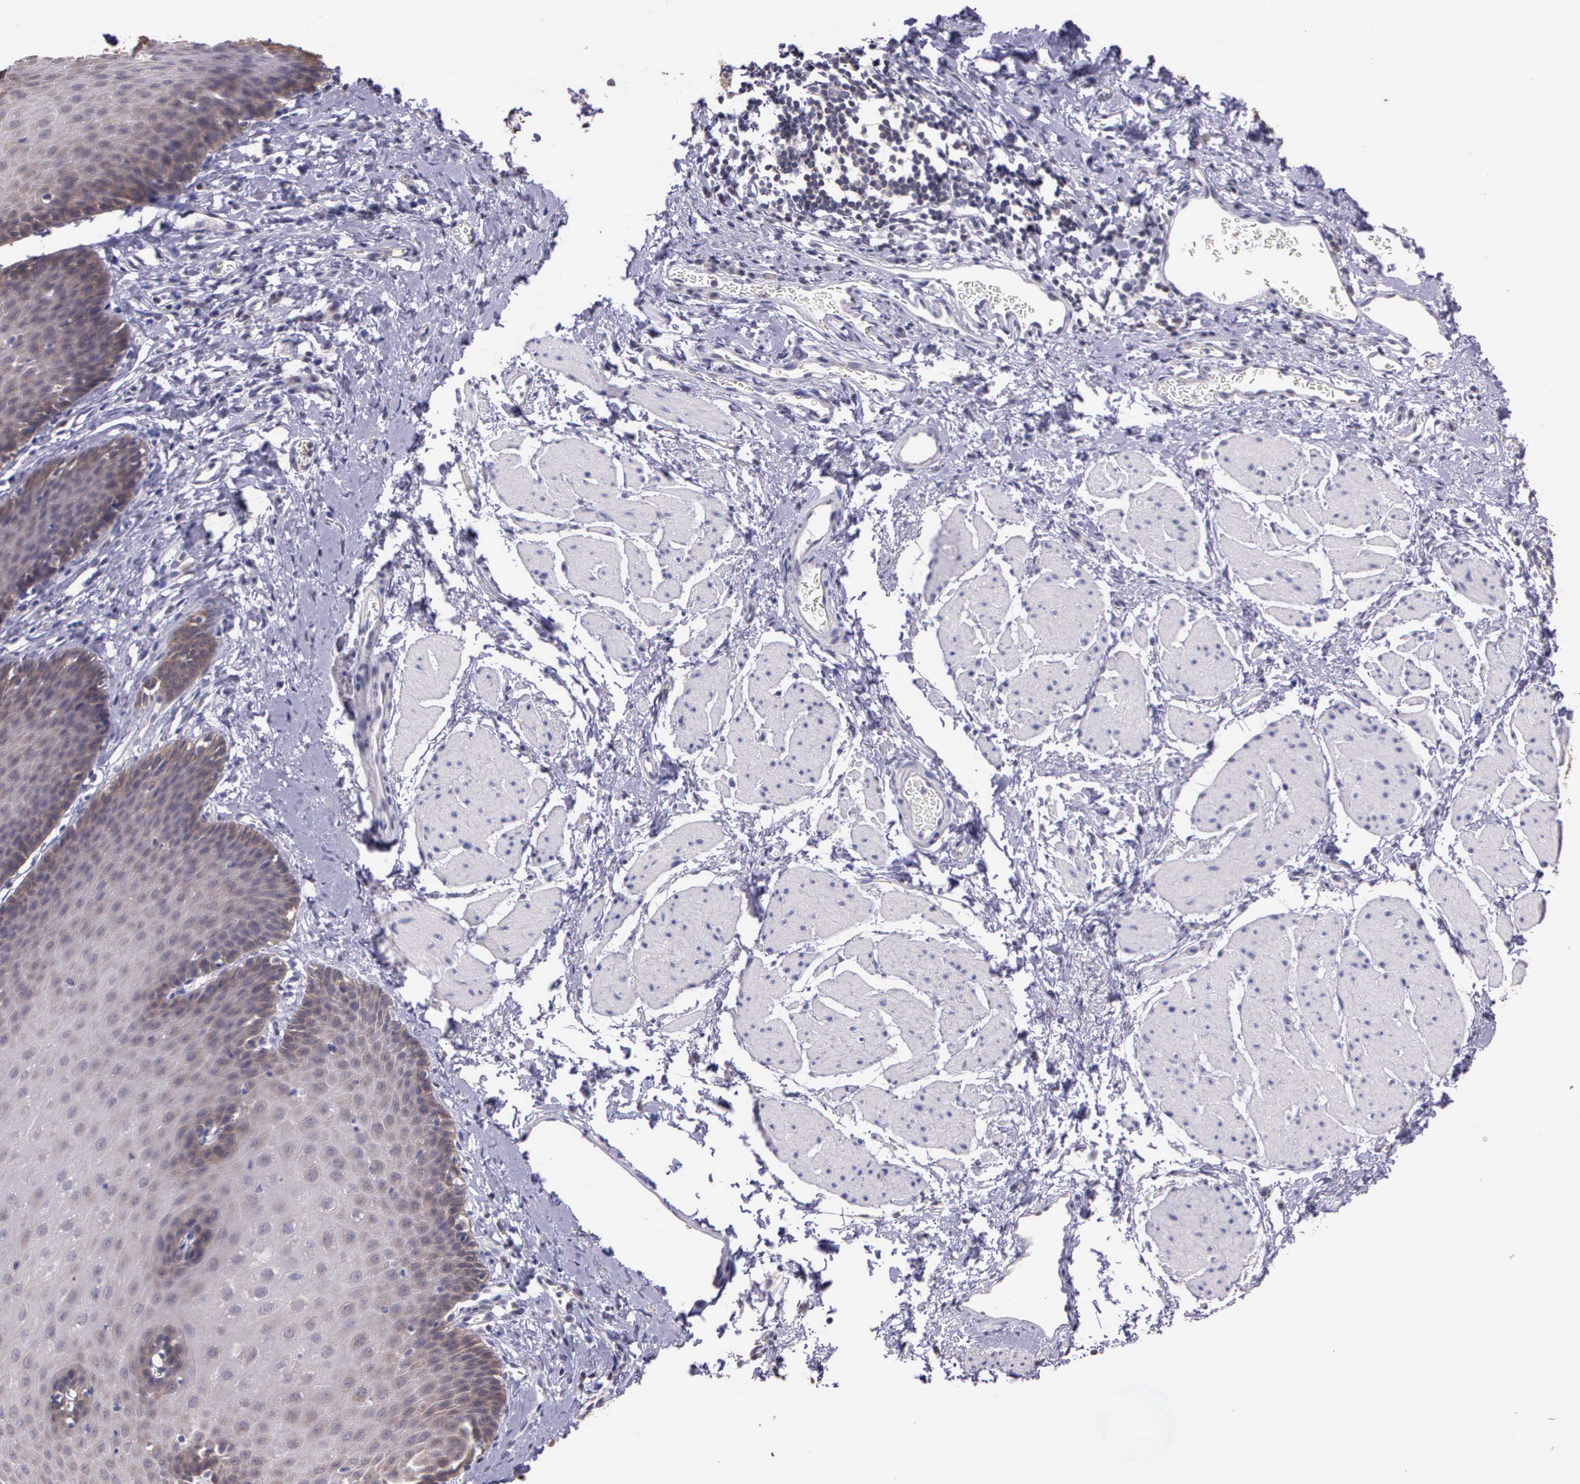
{"staining": {"intensity": "weak", "quantity": ">75%", "location": "cytoplasmic/membranous"}, "tissue": "esophagus", "cell_type": "Squamous epithelial cells", "image_type": "normal", "snomed": [{"axis": "morphology", "description": "Normal tissue, NOS"}, {"axis": "topography", "description": "Esophagus"}], "caption": "This is a photomicrograph of immunohistochemistry (IHC) staining of benign esophagus, which shows weak expression in the cytoplasmic/membranous of squamous epithelial cells.", "gene": "IGBP1P2", "patient": {"sex": "male", "age": 70}}